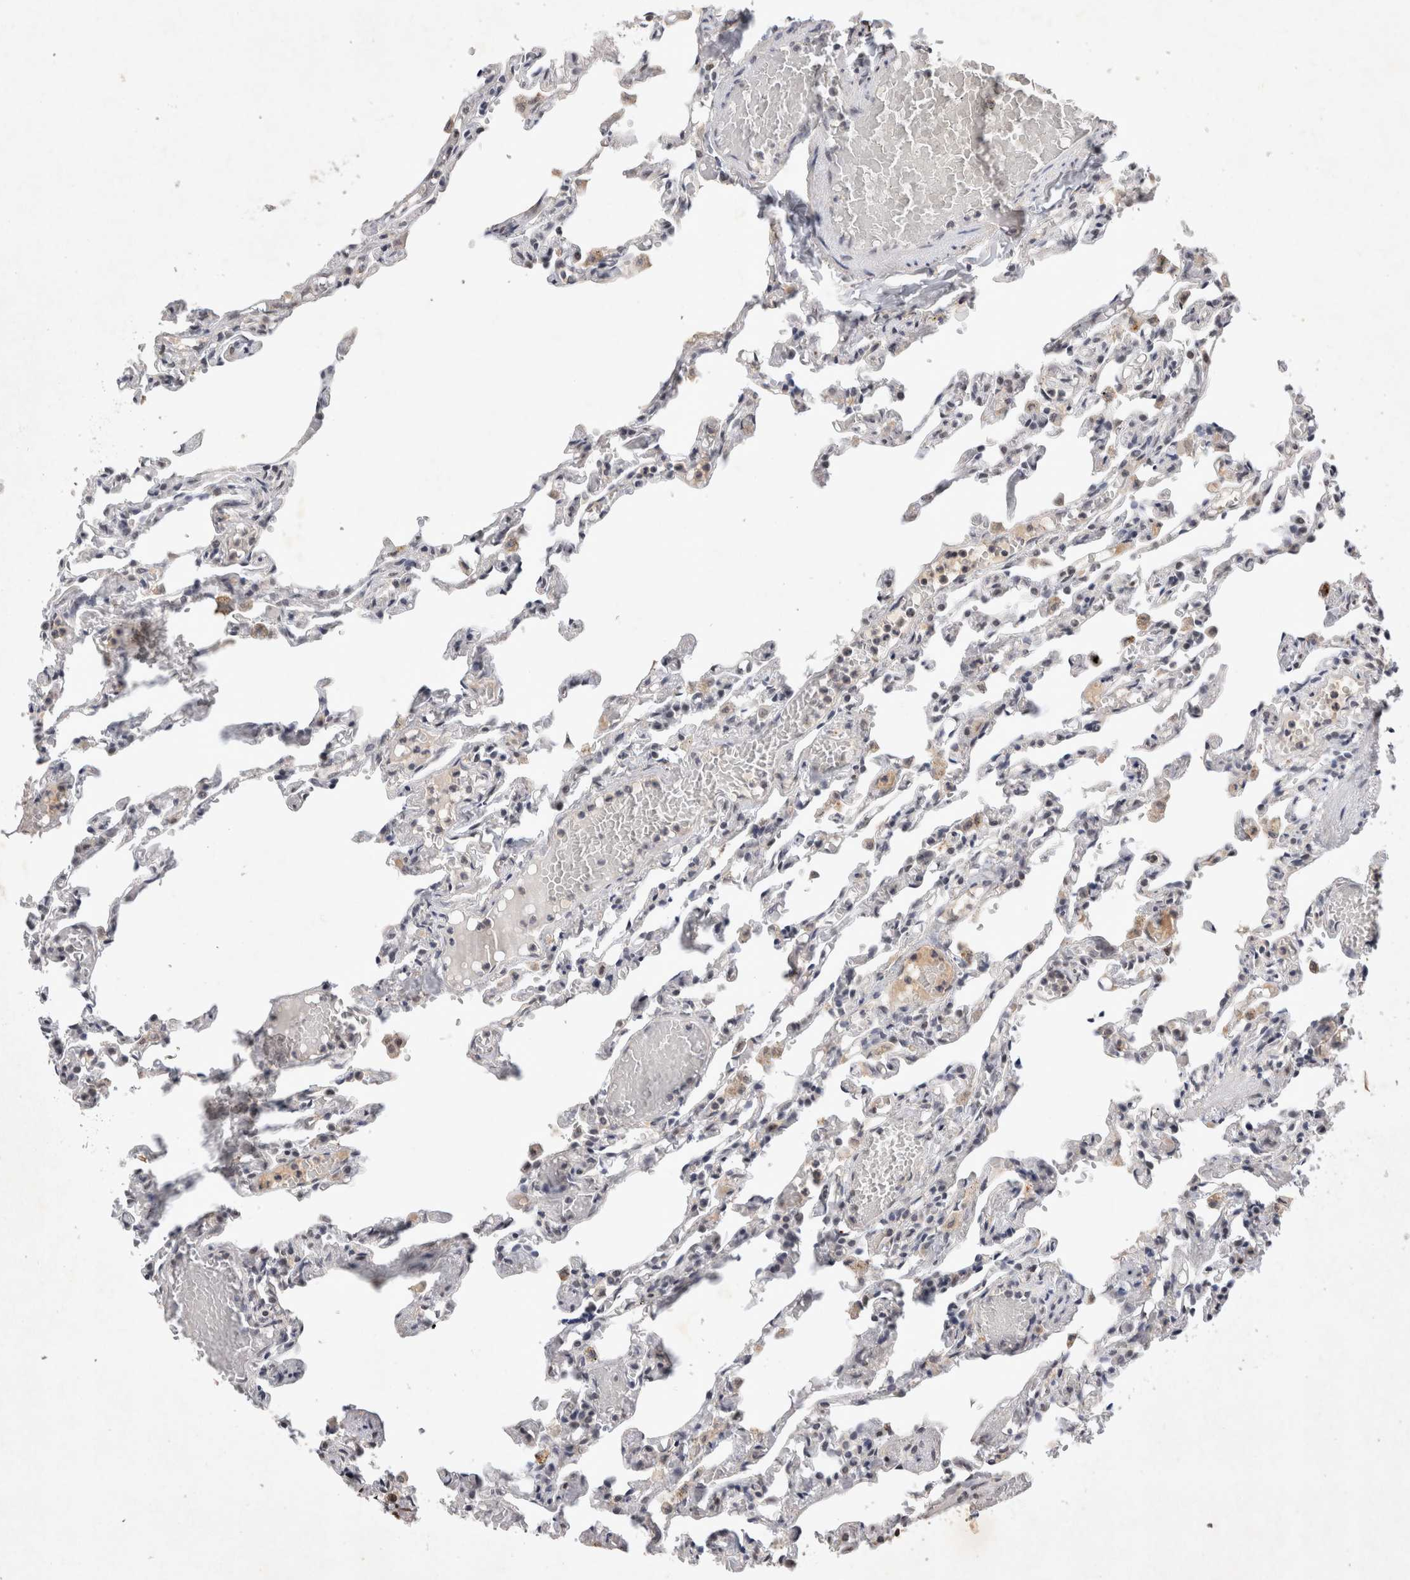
{"staining": {"intensity": "negative", "quantity": "none", "location": "none"}, "tissue": "lung", "cell_type": "Alveolar cells", "image_type": "normal", "snomed": [{"axis": "morphology", "description": "Normal tissue, NOS"}, {"axis": "topography", "description": "Lung"}], "caption": "Alveolar cells are negative for brown protein staining in benign lung.", "gene": "XRCC5", "patient": {"sex": "male", "age": 21}}